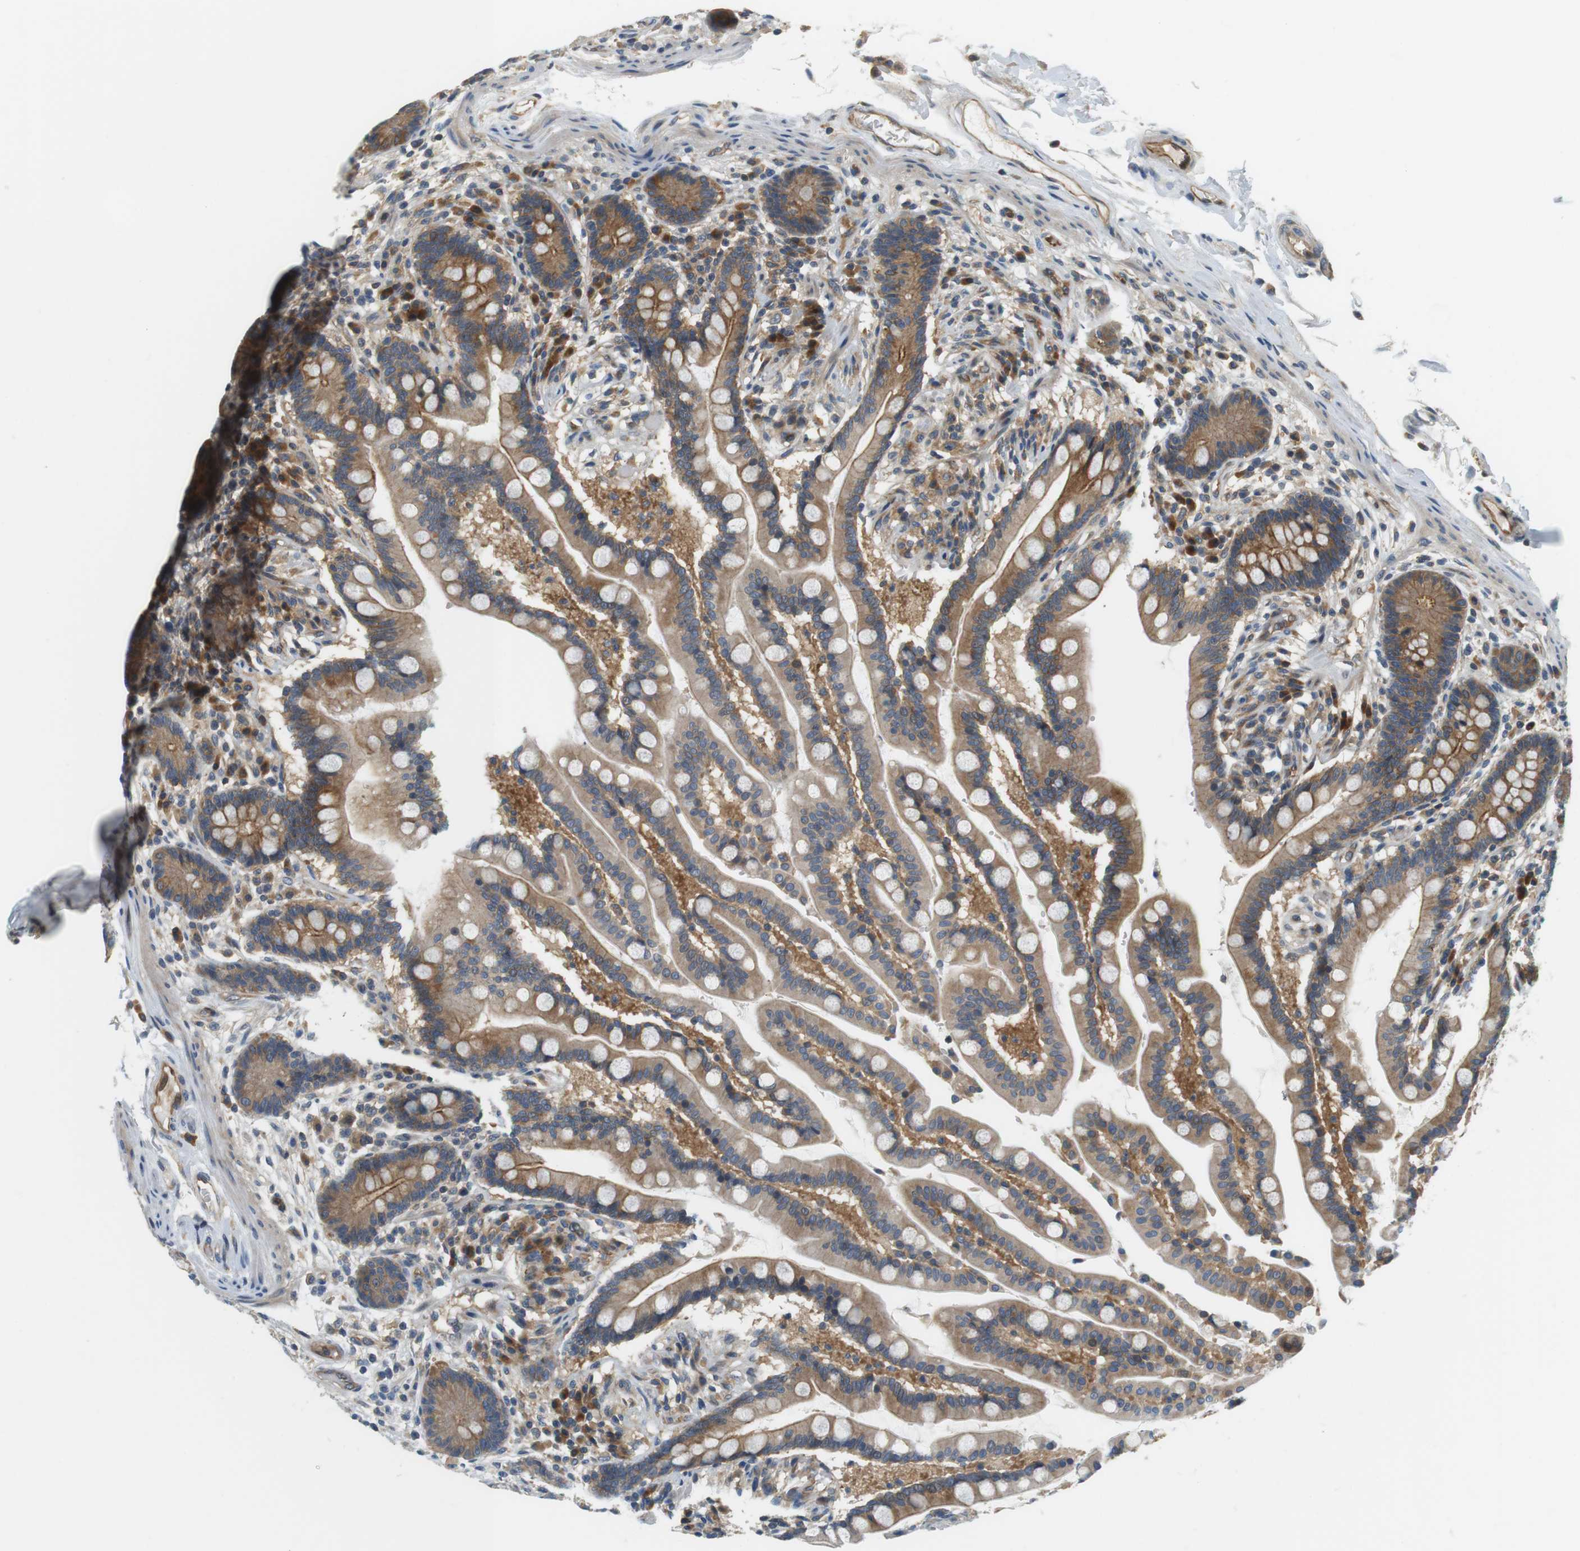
{"staining": {"intensity": "moderate", "quantity": ">75%", "location": "cytoplasmic/membranous"}, "tissue": "colon", "cell_type": "Endothelial cells", "image_type": "normal", "snomed": [{"axis": "morphology", "description": "Normal tissue, NOS"}, {"axis": "topography", "description": "Colon"}], "caption": "Colon was stained to show a protein in brown. There is medium levels of moderate cytoplasmic/membranous positivity in about >75% of endothelial cells. The staining was performed using DAB, with brown indicating positive protein expression. Nuclei are stained blue with hematoxylin.", "gene": "SH3GLB1", "patient": {"sex": "male", "age": 73}}